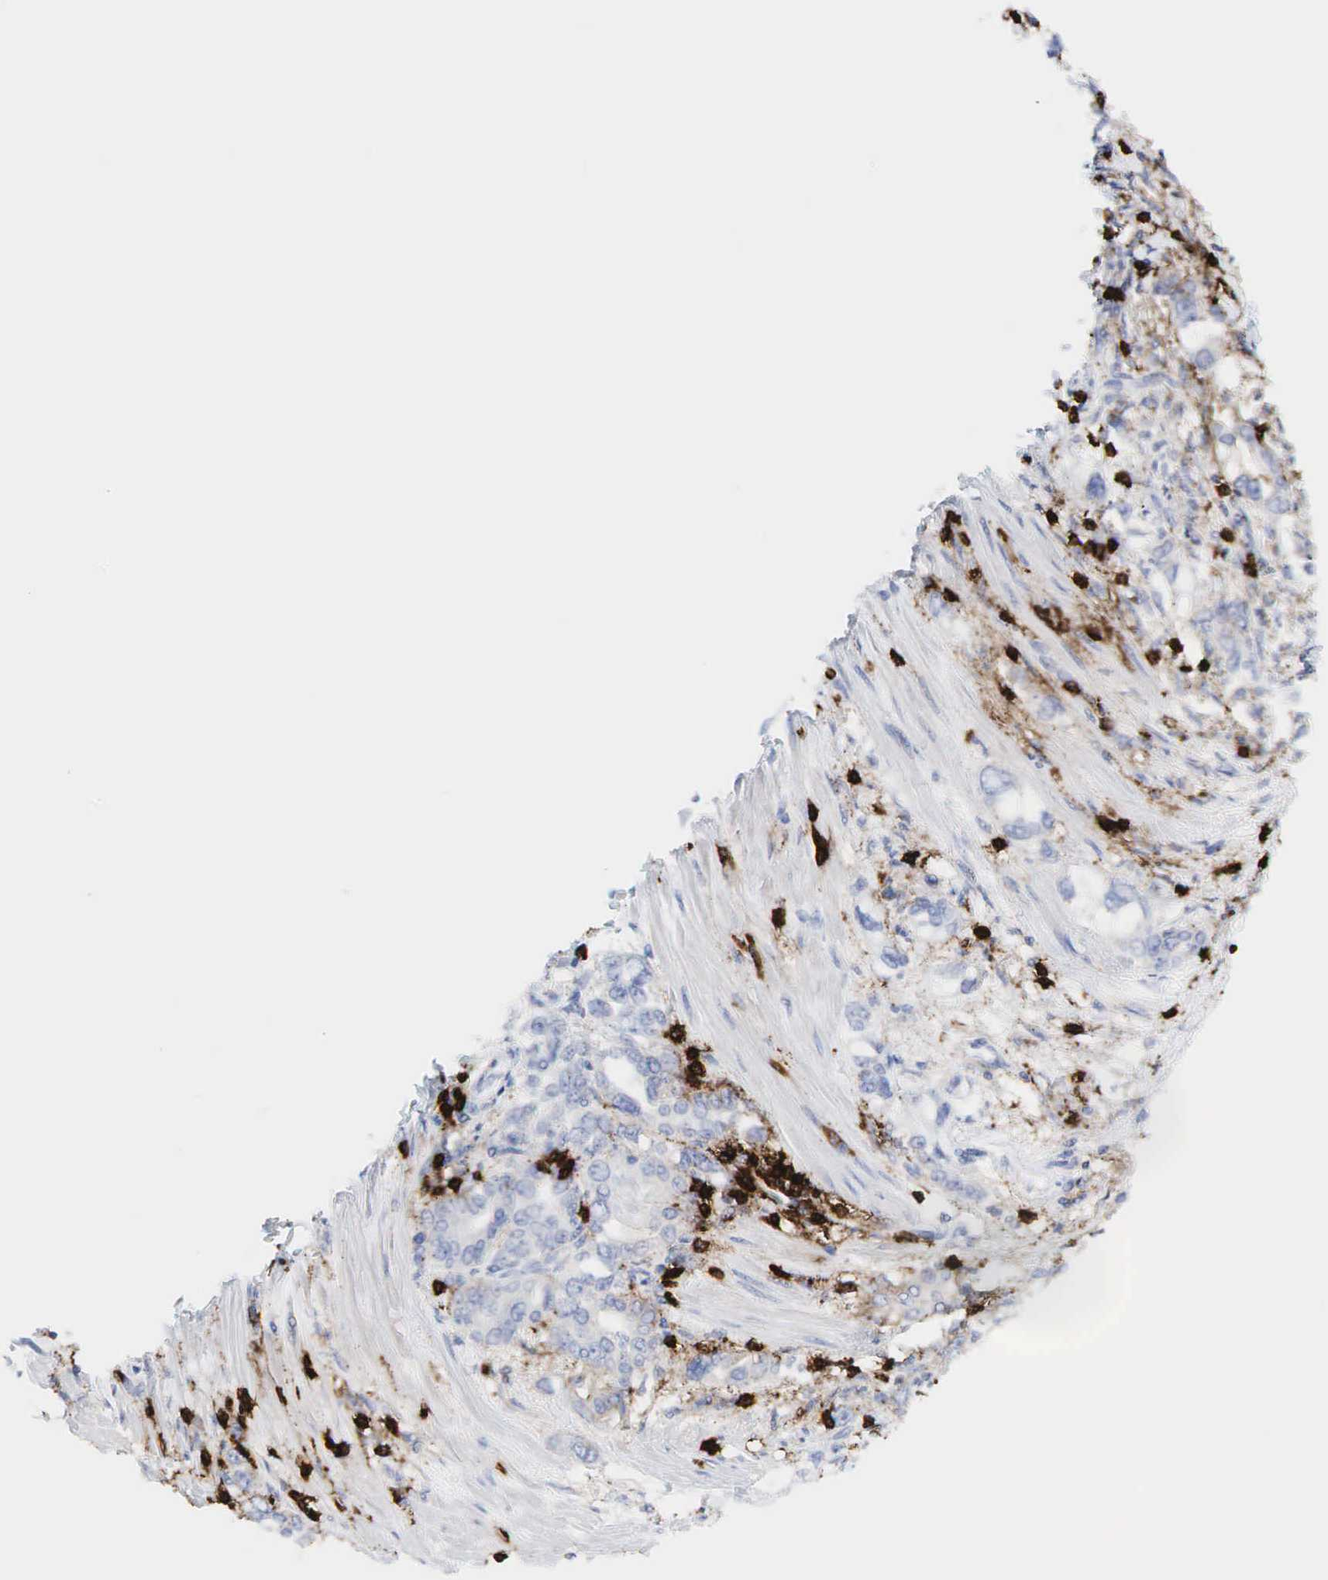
{"staining": {"intensity": "negative", "quantity": "none", "location": "none"}, "tissue": "pancreatic cancer", "cell_type": "Tumor cells", "image_type": "cancer", "snomed": [{"axis": "morphology", "description": "Adenocarcinoma, NOS"}, {"axis": "topography", "description": "Pancreas"}], "caption": "DAB immunohistochemical staining of adenocarcinoma (pancreatic) shows no significant staining in tumor cells.", "gene": "CD8A", "patient": {"sex": "female", "age": 57}}